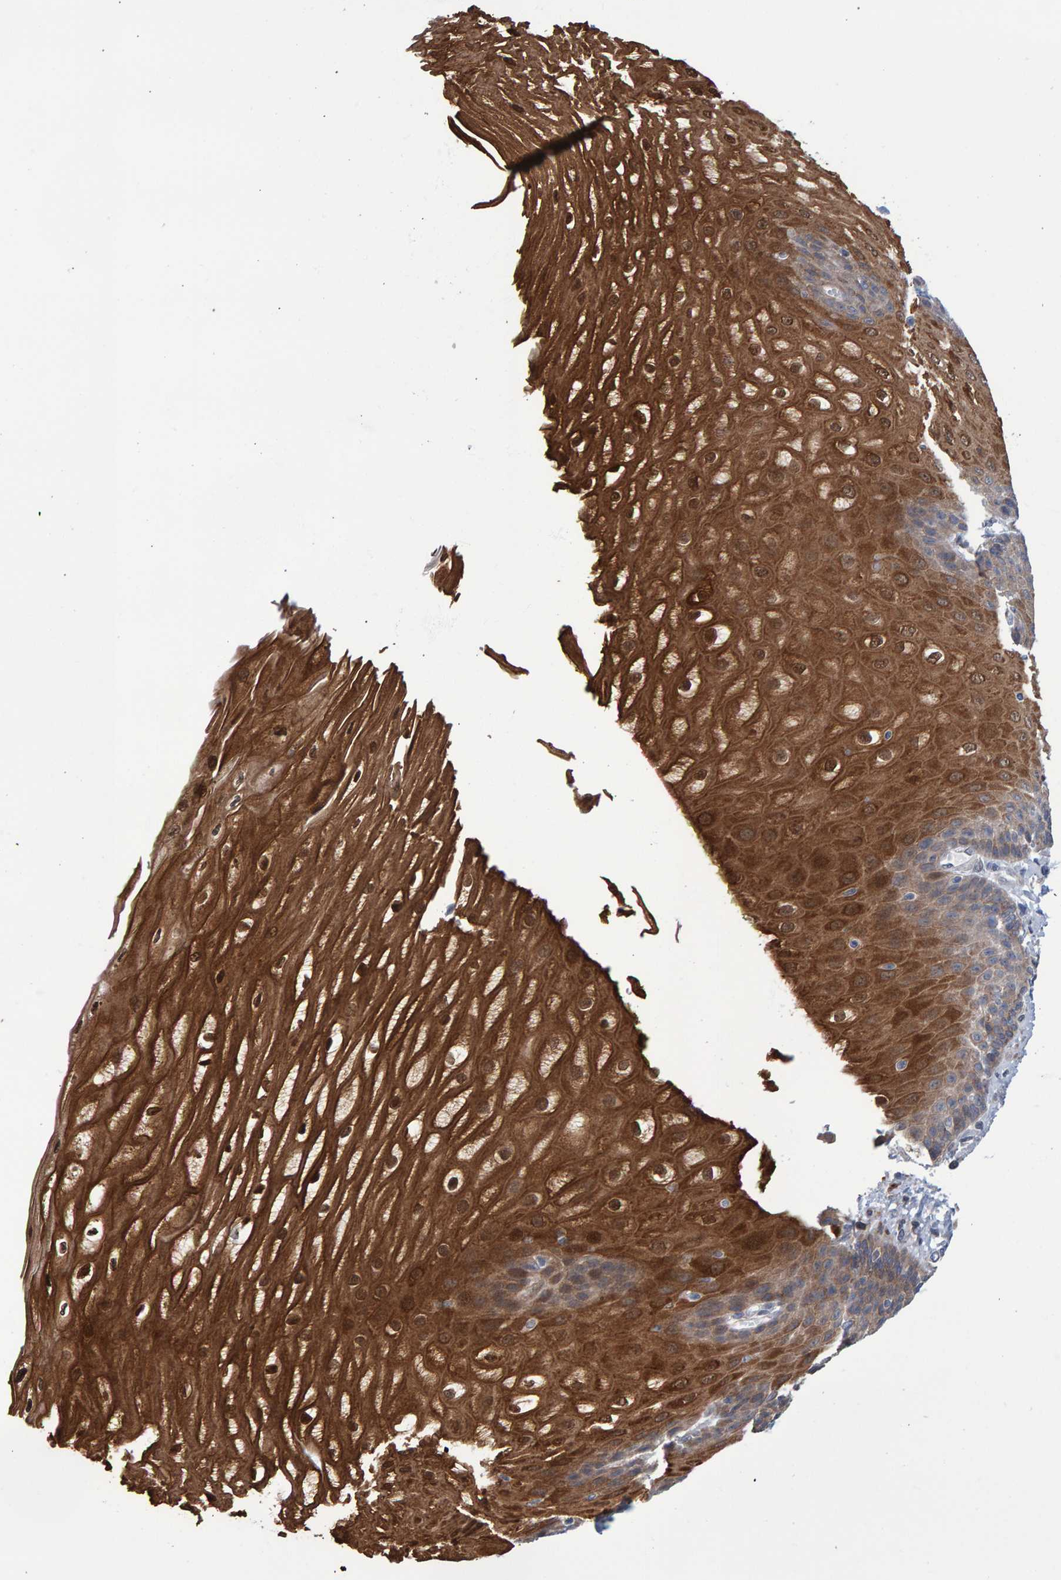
{"staining": {"intensity": "strong", "quantity": ">75%", "location": "cytoplasmic/membranous,nuclear"}, "tissue": "esophagus", "cell_type": "Squamous epithelial cells", "image_type": "normal", "snomed": [{"axis": "morphology", "description": "Normal tissue, NOS"}, {"axis": "topography", "description": "Esophagus"}], "caption": "Protein staining exhibits strong cytoplasmic/membranous,nuclear staining in approximately >75% of squamous epithelial cells in benign esophagus.", "gene": "LRBA", "patient": {"sex": "male", "age": 54}}